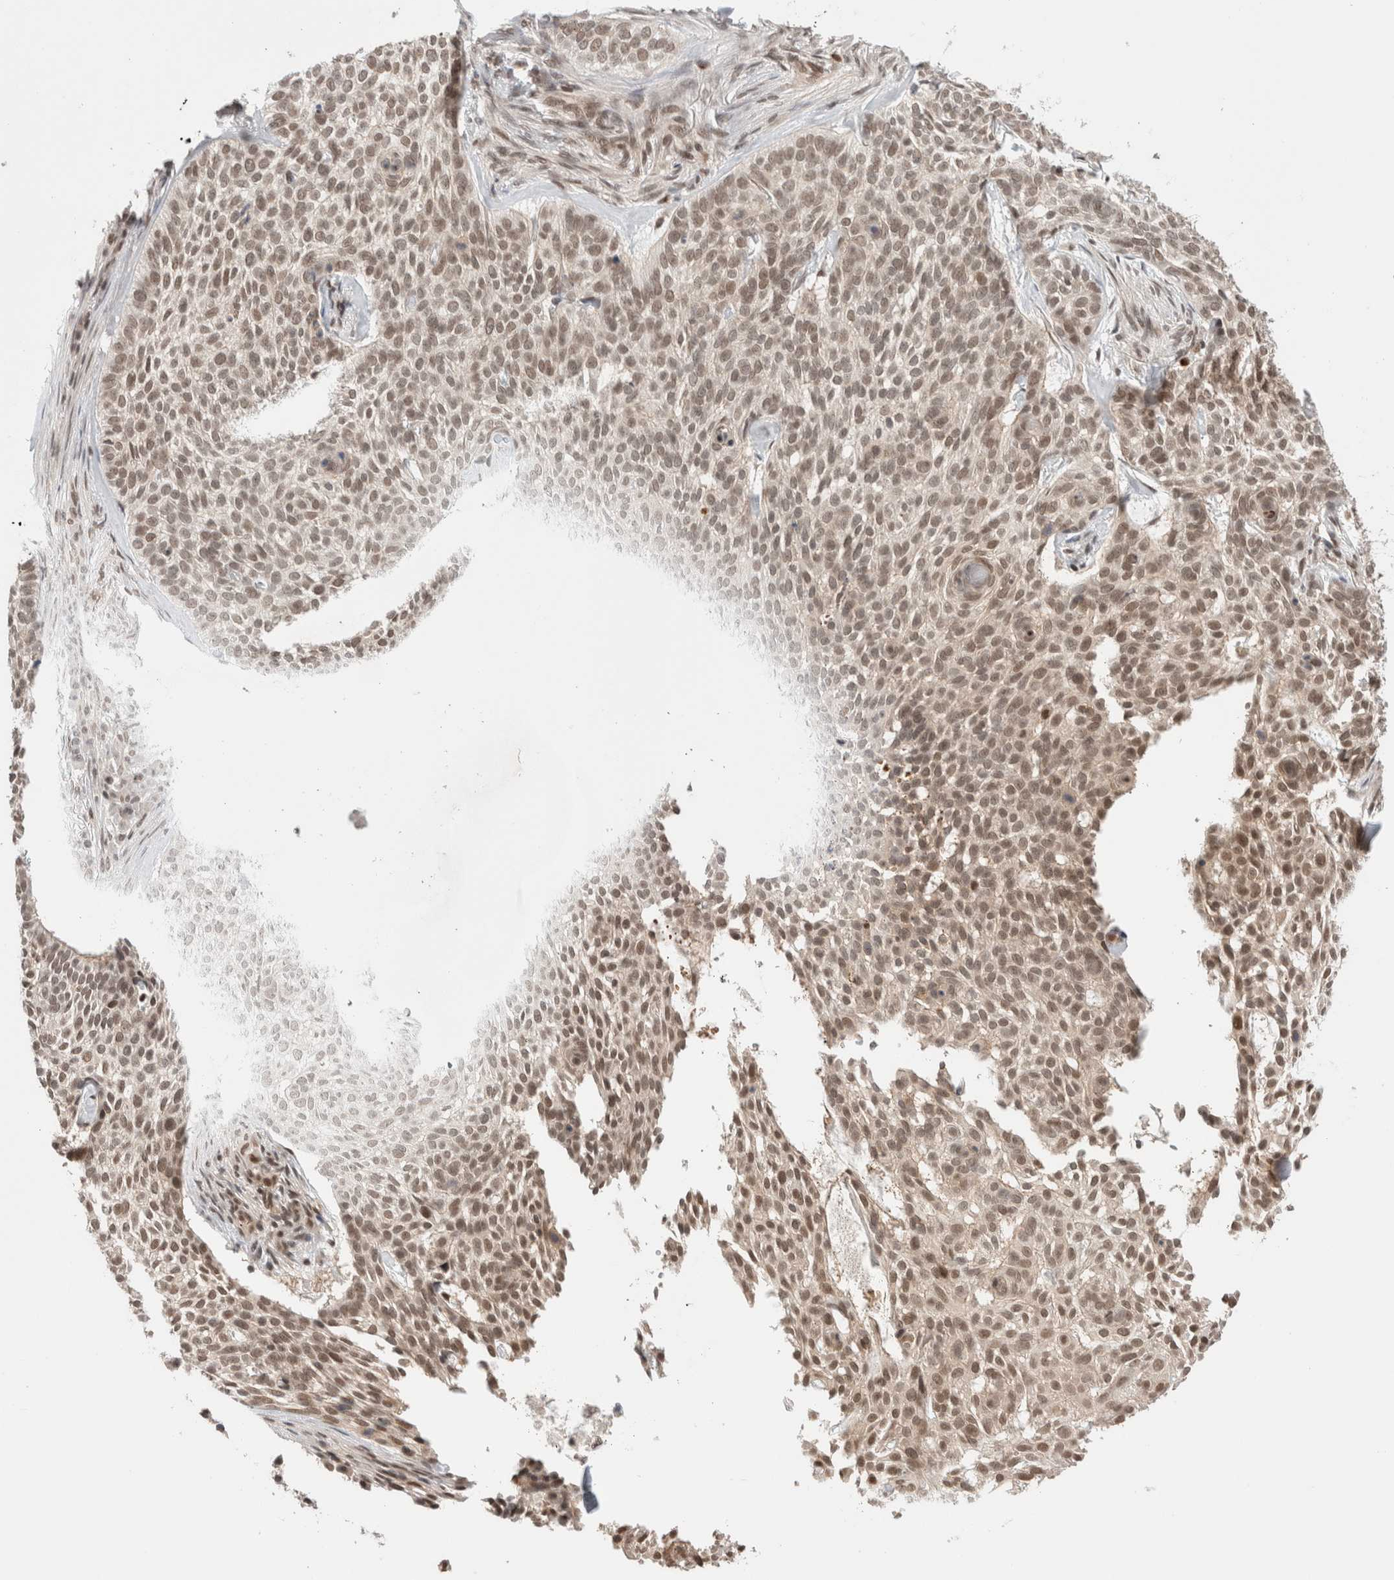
{"staining": {"intensity": "weak", "quantity": ">75%", "location": "nuclear"}, "tissue": "skin cancer", "cell_type": "Tumor cells", "image_type": "cancer", "snomed": [{"axis": "morphology", "description": "Basal cell carcinoma"}, {"axis": "topography", "description": "Skin"}], "caption": "Weak nuclear positivity for a protein is present in about >75% of tumor cells of skin cancer (basal cell carcinoma) using immunohistochemistry (IHC).", "gene": "GATAD2A", "patient": {"sex": "female", "age": 64}}